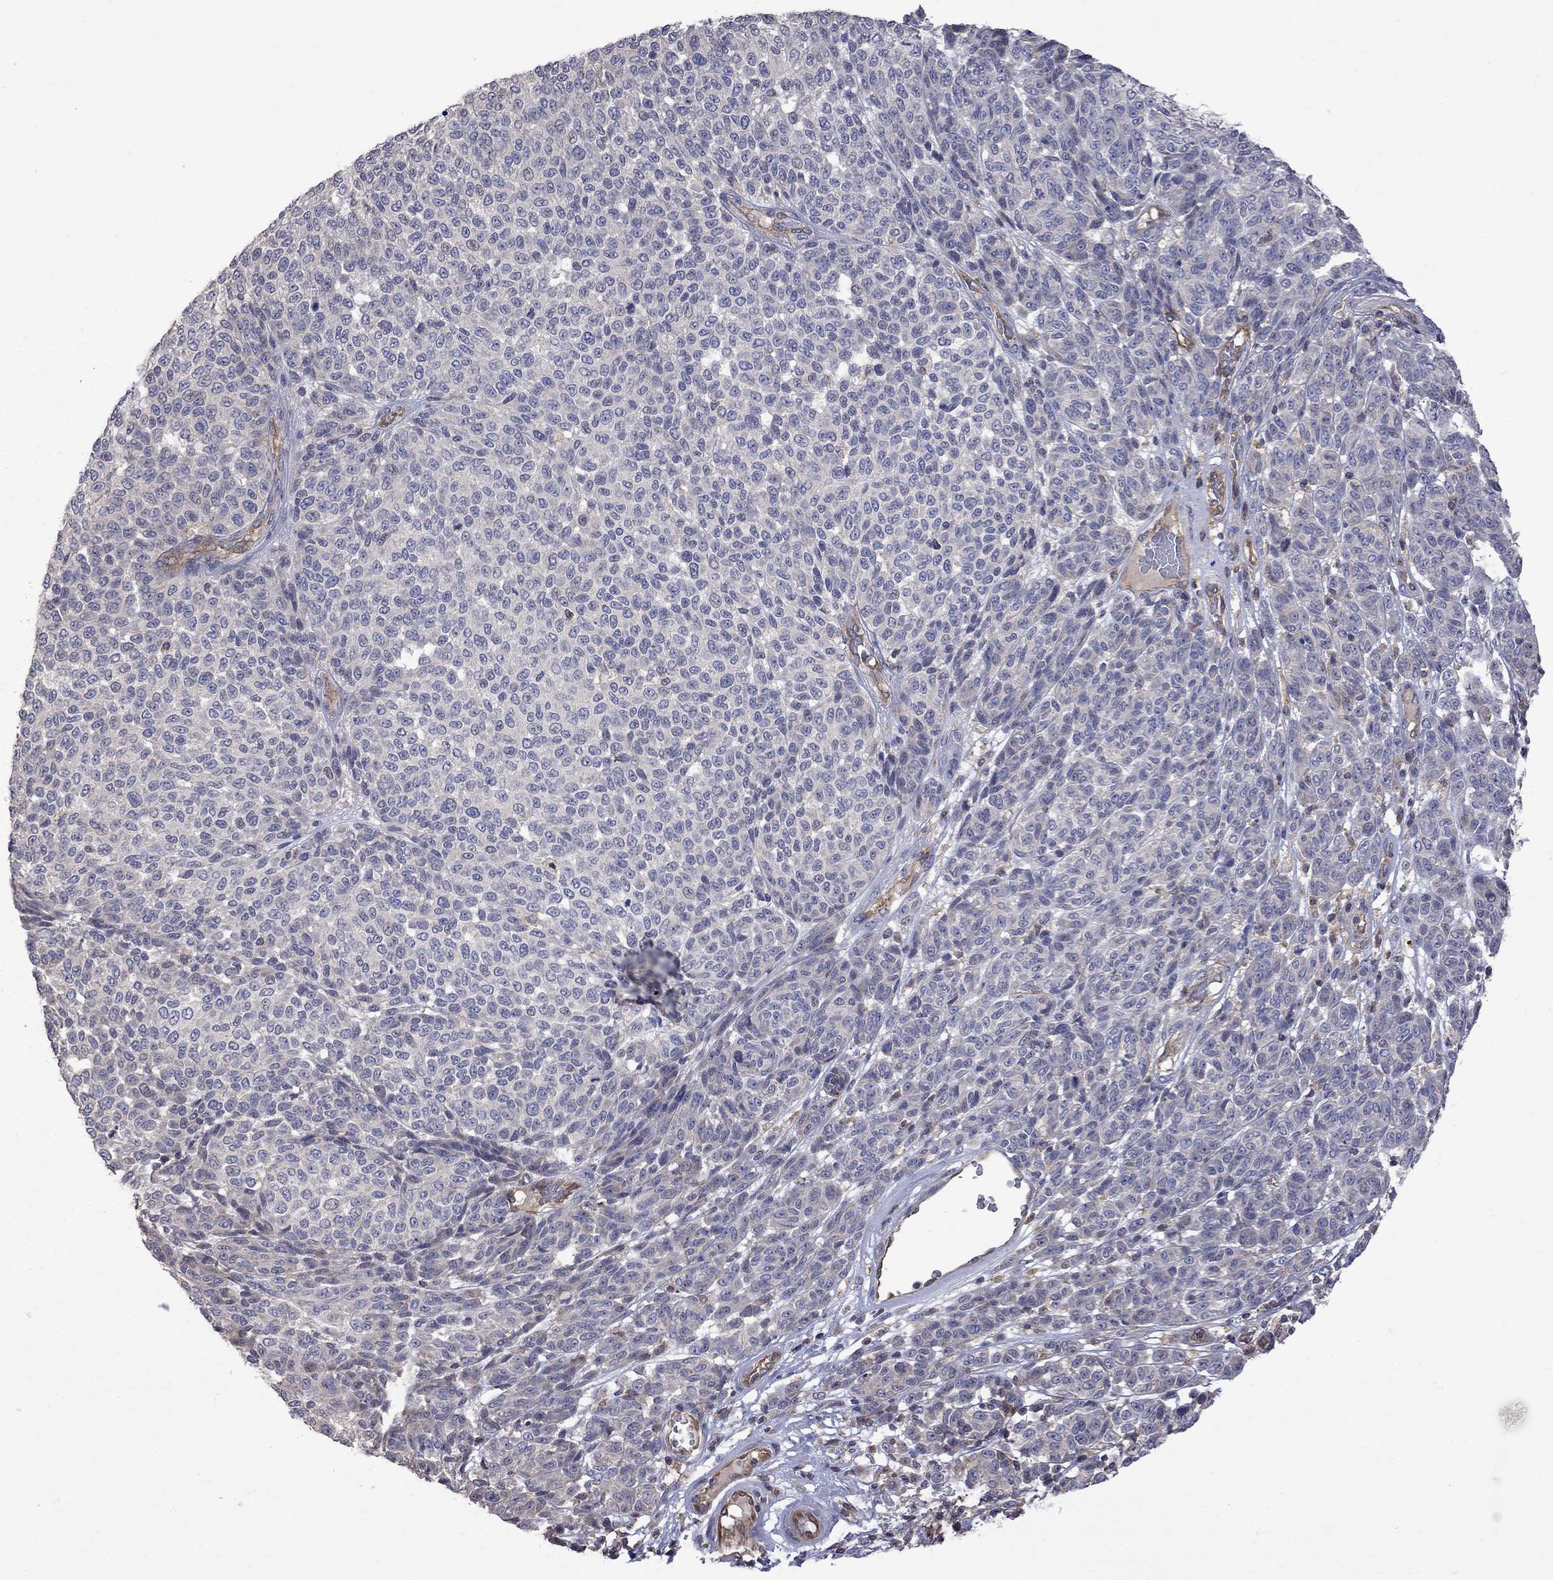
{"staining": {"intensity": "negative", "quantity": "none", "location": "none"}, "tissue": "melanoma", "cell_type": "Tumor cells", "image_type": "cancer", "snomed": [{"axis": "morphology", "description": "Malignant melanoma, NOS"}, {"axis": "topography", "description": "Skin"}], "caption": "Protein analysis of melanoma displays no significant staining in tumor cells. Brightfield microscopy of immunohistochemistry stained with DAB (3,3'-diaminobenzidine) (brown) and hematoxylin (blue), captured at high magnification.", "gene": "ABI3", "patient": {"sex": "male", "age": 59}}